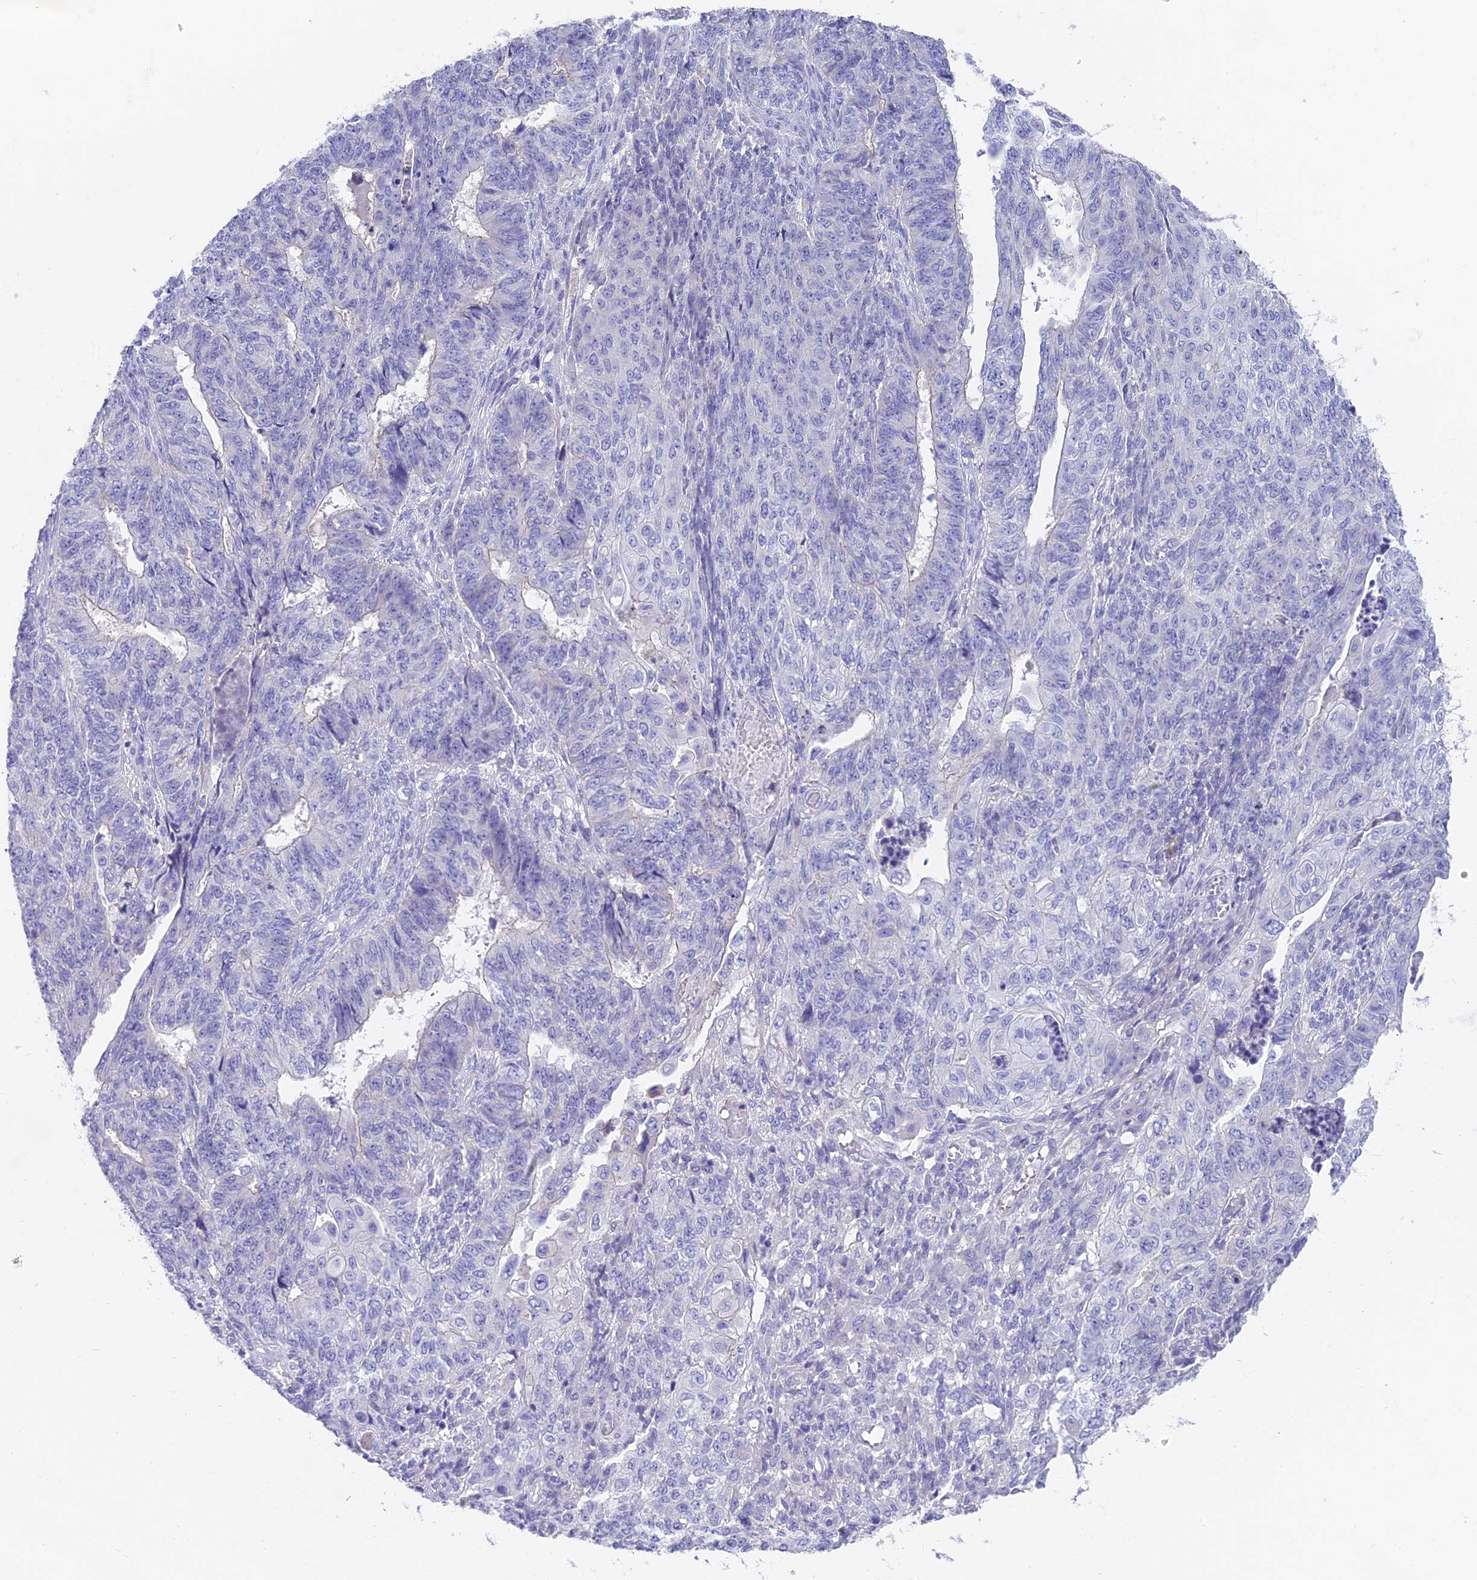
{"staining": {"intensity": "negative", "quantity": "none", "location": "none"}, "tissue": "endometrial cancer", "cell_type": "Tumor cells", "image_type": "cancer", "snomed": [{"axis": "morphology", "description": "Adenocarcinoma, NOS"}, {"axis": "topography", "description": "Endometrium"}], "caption": "Micrograph shows no significant protein staining in tumor cells of endometrial adenocarcinoma.", "gene": "FAM168B", "patient": {"sex": "female", "age": 32}}